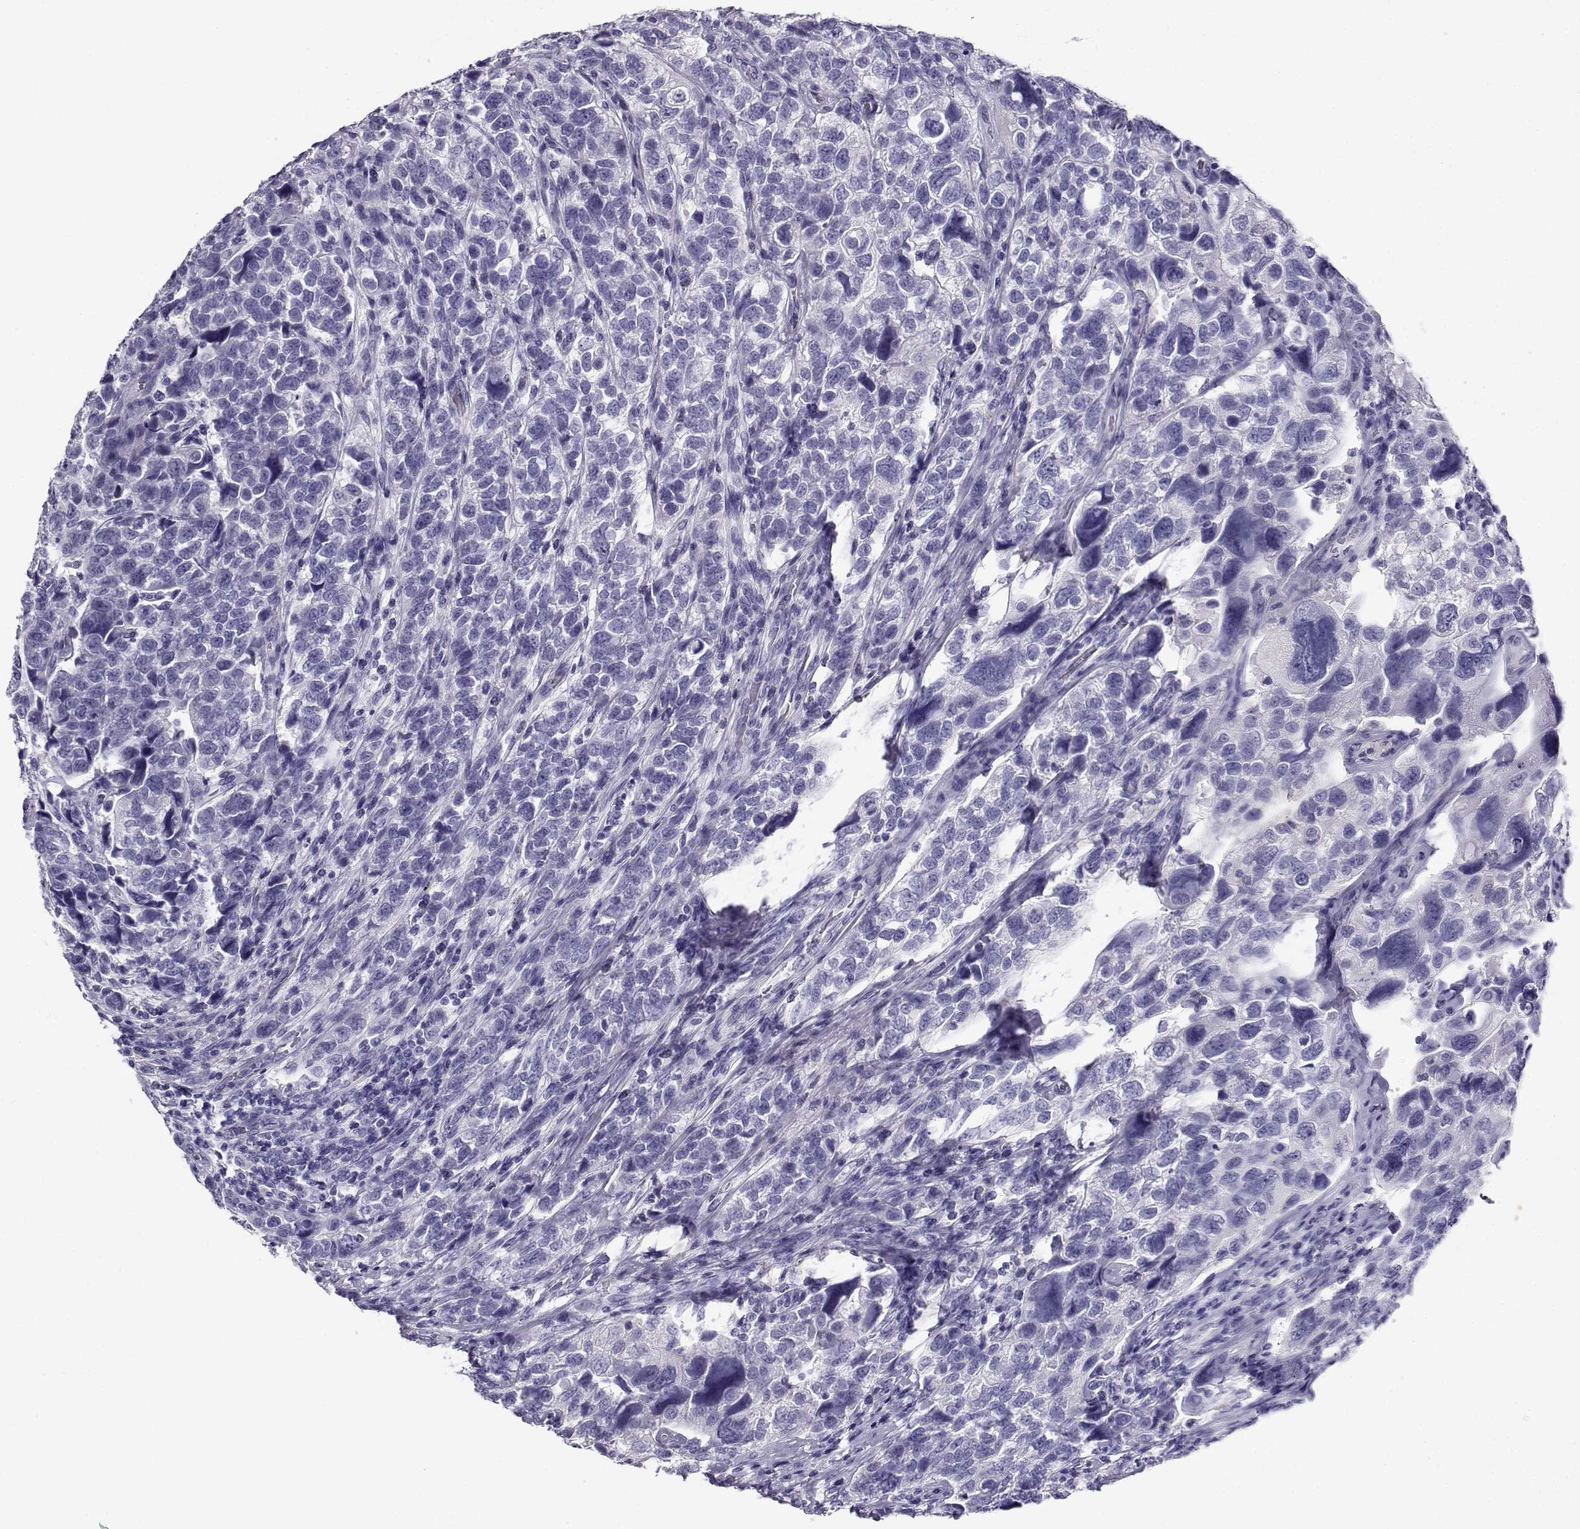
{"staining": {"intensity": "negative", "quantity": "none", "location": "none"}, "tissue": "urothelial cancer", "cell_type": "Tumor cells", "image_type": "cancer", "snomed": [{"axis": "morphology", "description": "Urothelial carcinoma, High grade"}, {"axis": "topography", "description": "Urinary bladder"}], "caption": "Human urothelial cancer stained for a protein using IHC reveals no positivity in tumor cells.", "gene": "RHOXF2", "patient": {"sex": "female", "age": 58}}